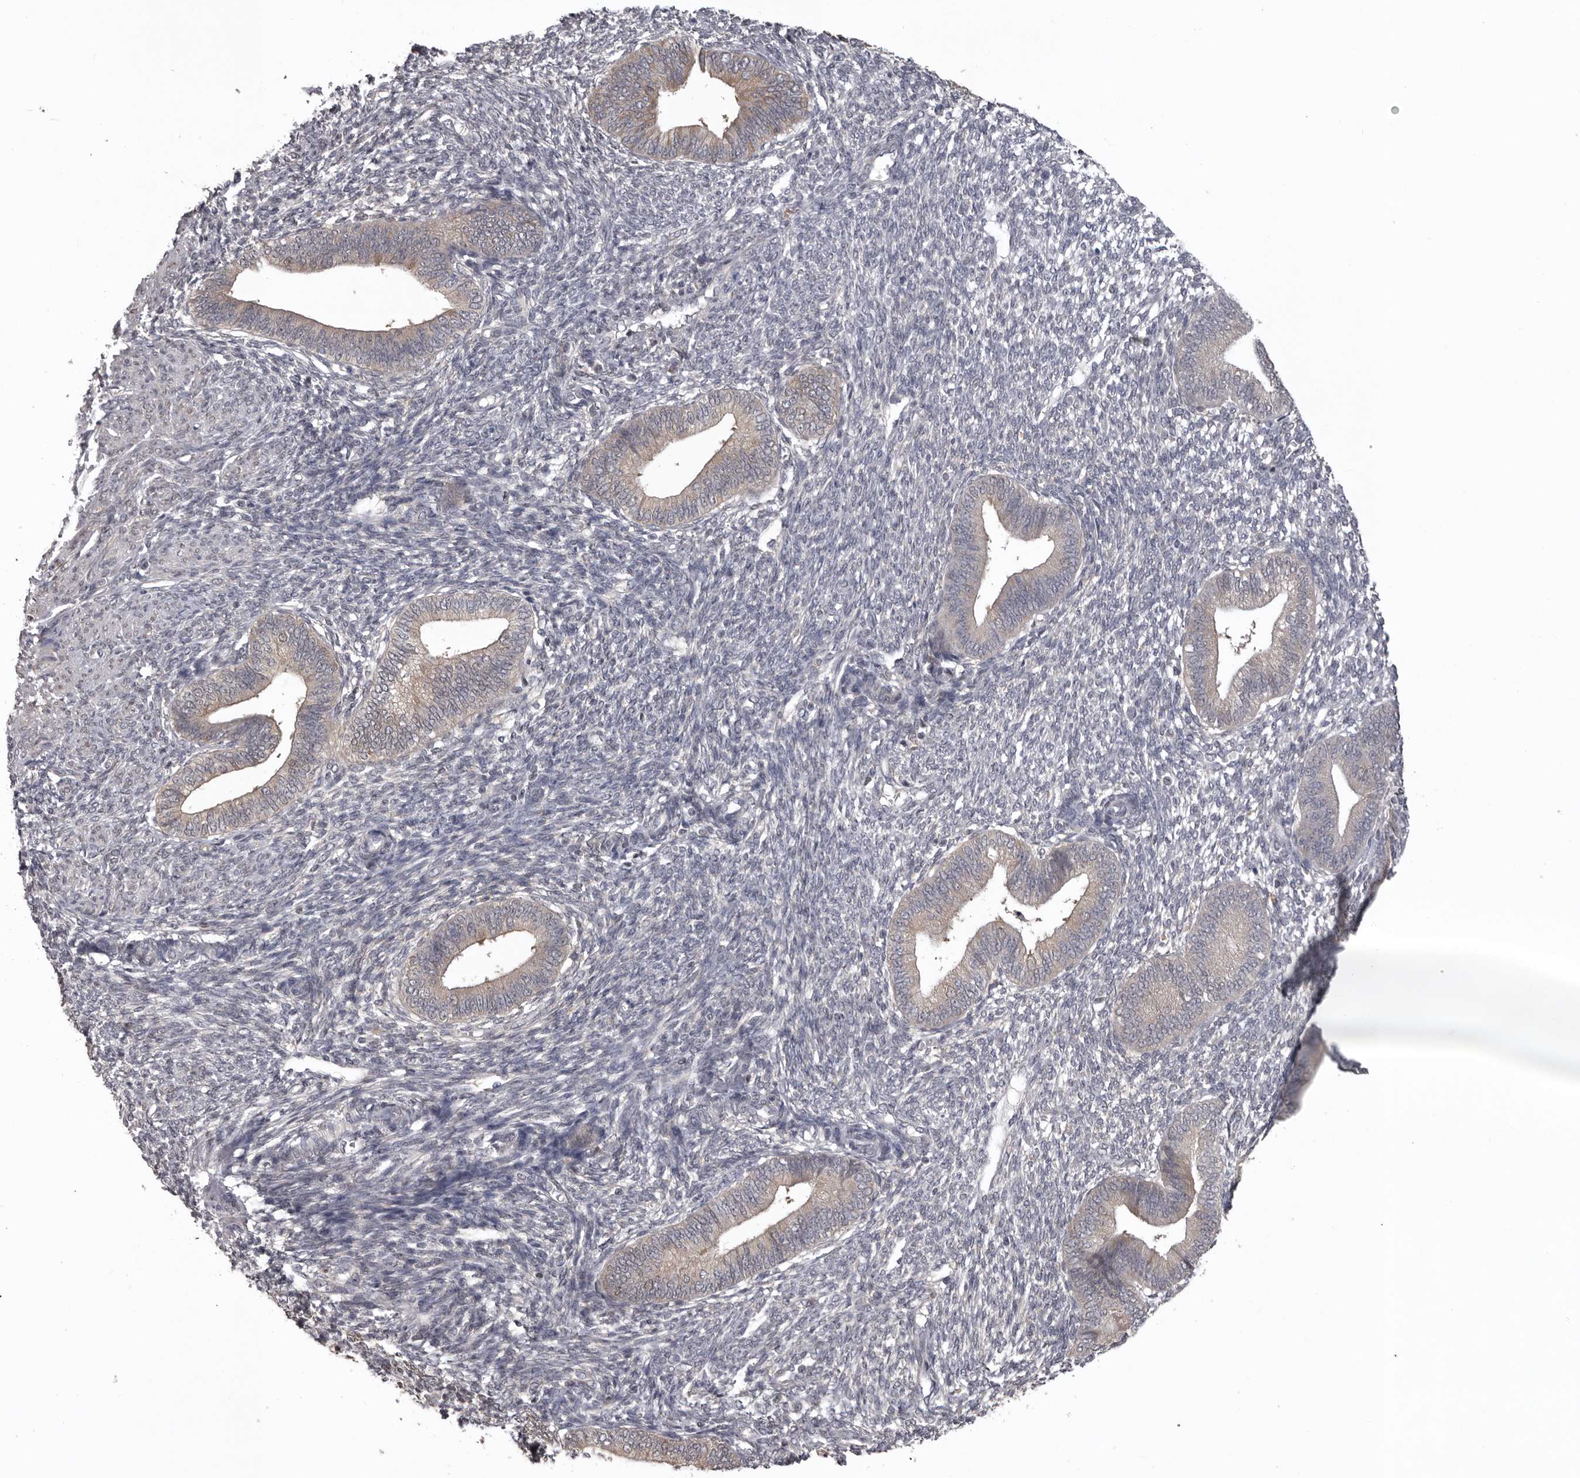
{"staining": {"intensity": "negative", "quantity": "none", "location": "none"}, "tissue": "endometrium", "cell_type": "Cells in endometrial stroma", "image_type": "normal", "snomed": [{"axis": "morphology", "description": "Normal tissue, NOS"}, {"axis": "topography", "description": "Endometrium"}], "caption": "DAB (3,3'-diaminobenzidine) immunohistochemical staining of benign endometrium displays no significant positivity in cells in endometrial stroma.", "gene": "MDH1", "patient": {"sex": "female", "age": 46}}